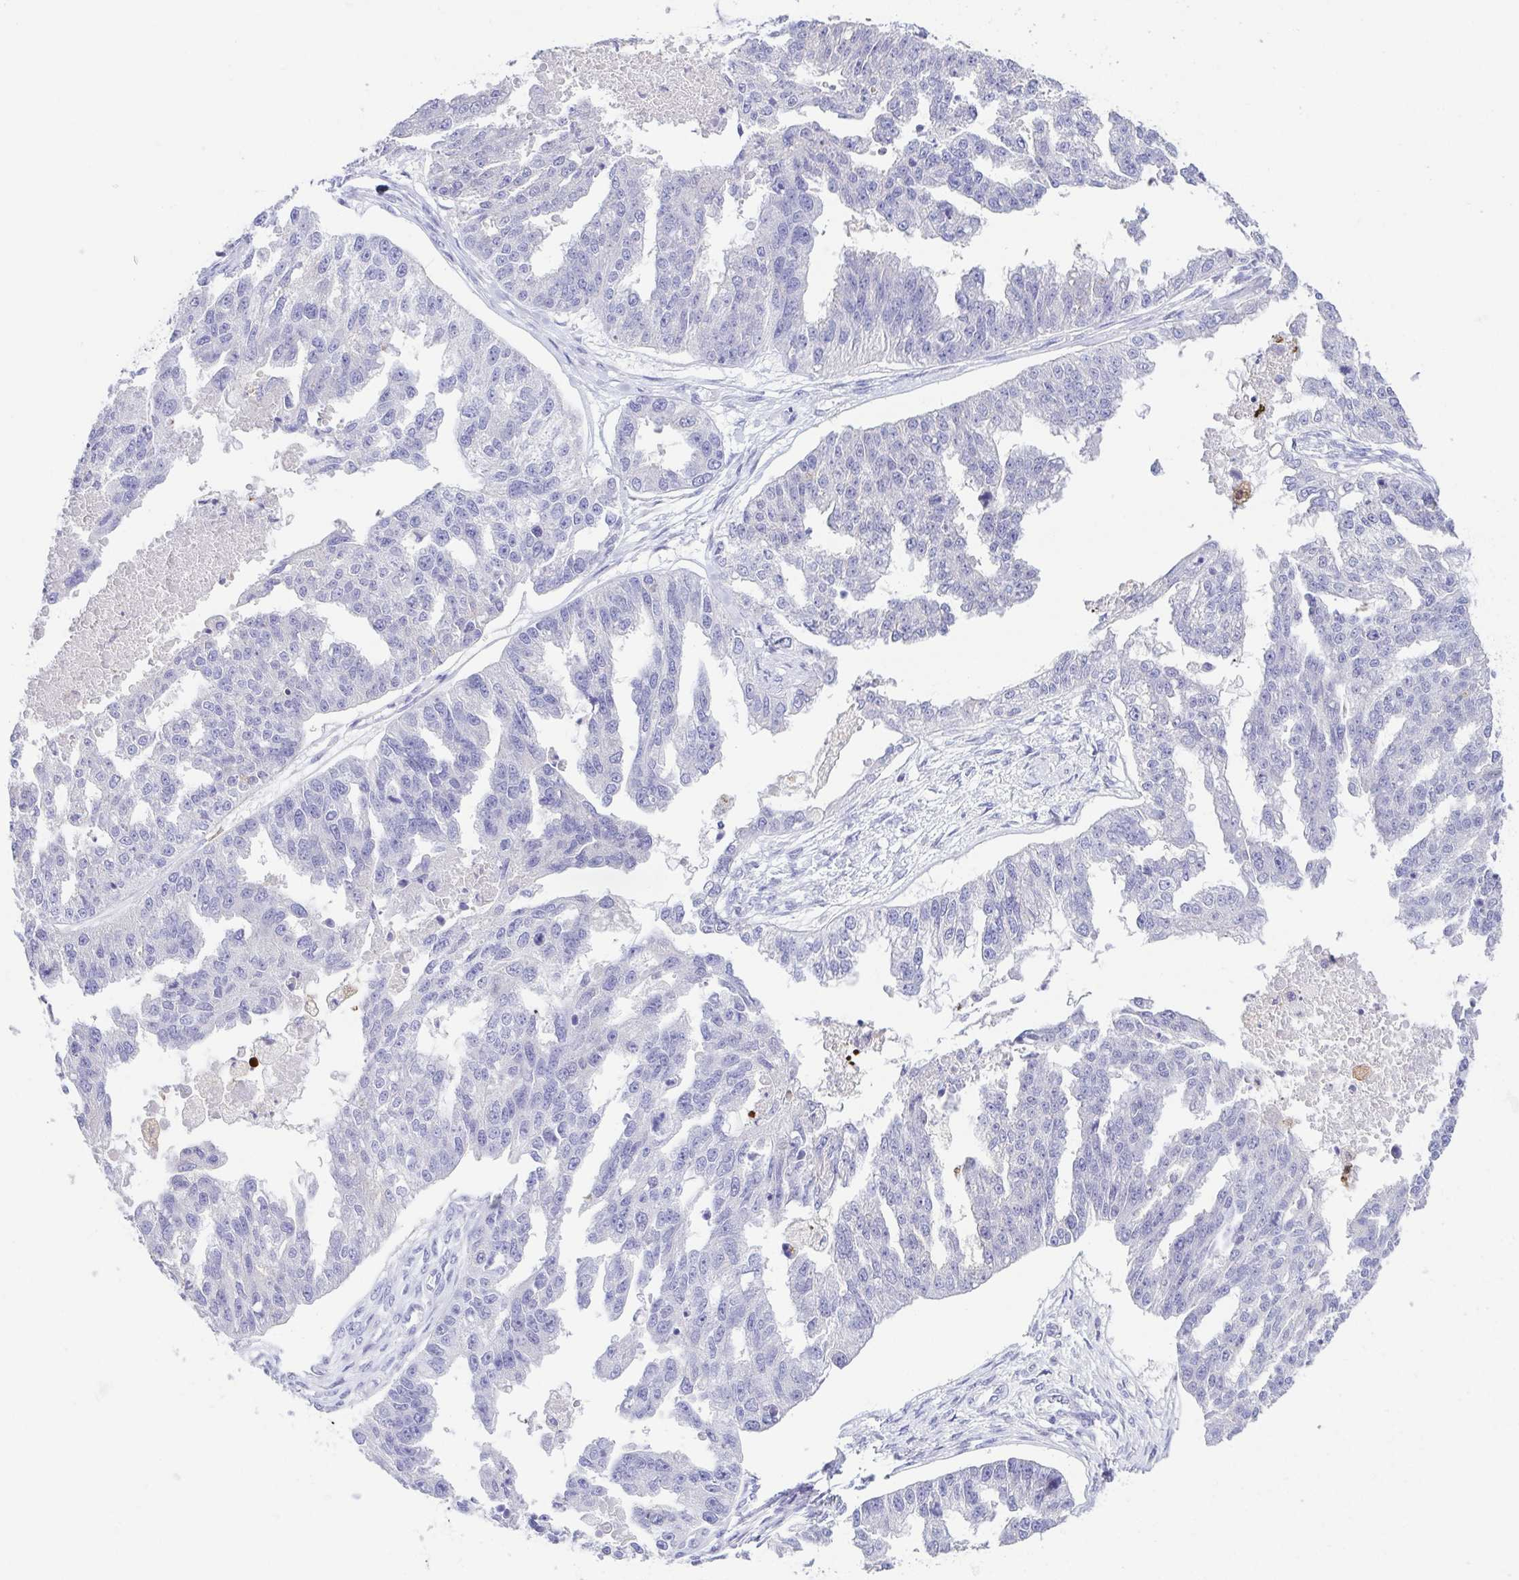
{"staining": {"intensity": "negative", "quantity": "none", "location": "none"}, "tissue": "ovarian cancer", "cell_type": "Tumor cells", "image_type": "cancer", "snomed": [{"axis": "morphology", "description": "Cystadenocarcinoma, serous, NOS"}, {"axis": "topography", "description": "Ovary"}], "caption": "DAB immunohistochemical staining of human ovarian cancer (serous cystadenocarcinoma) shows no significant expression in tumor cells.", "gene": "ARPP21", "patient": {"sex": "female", "age": 58}}